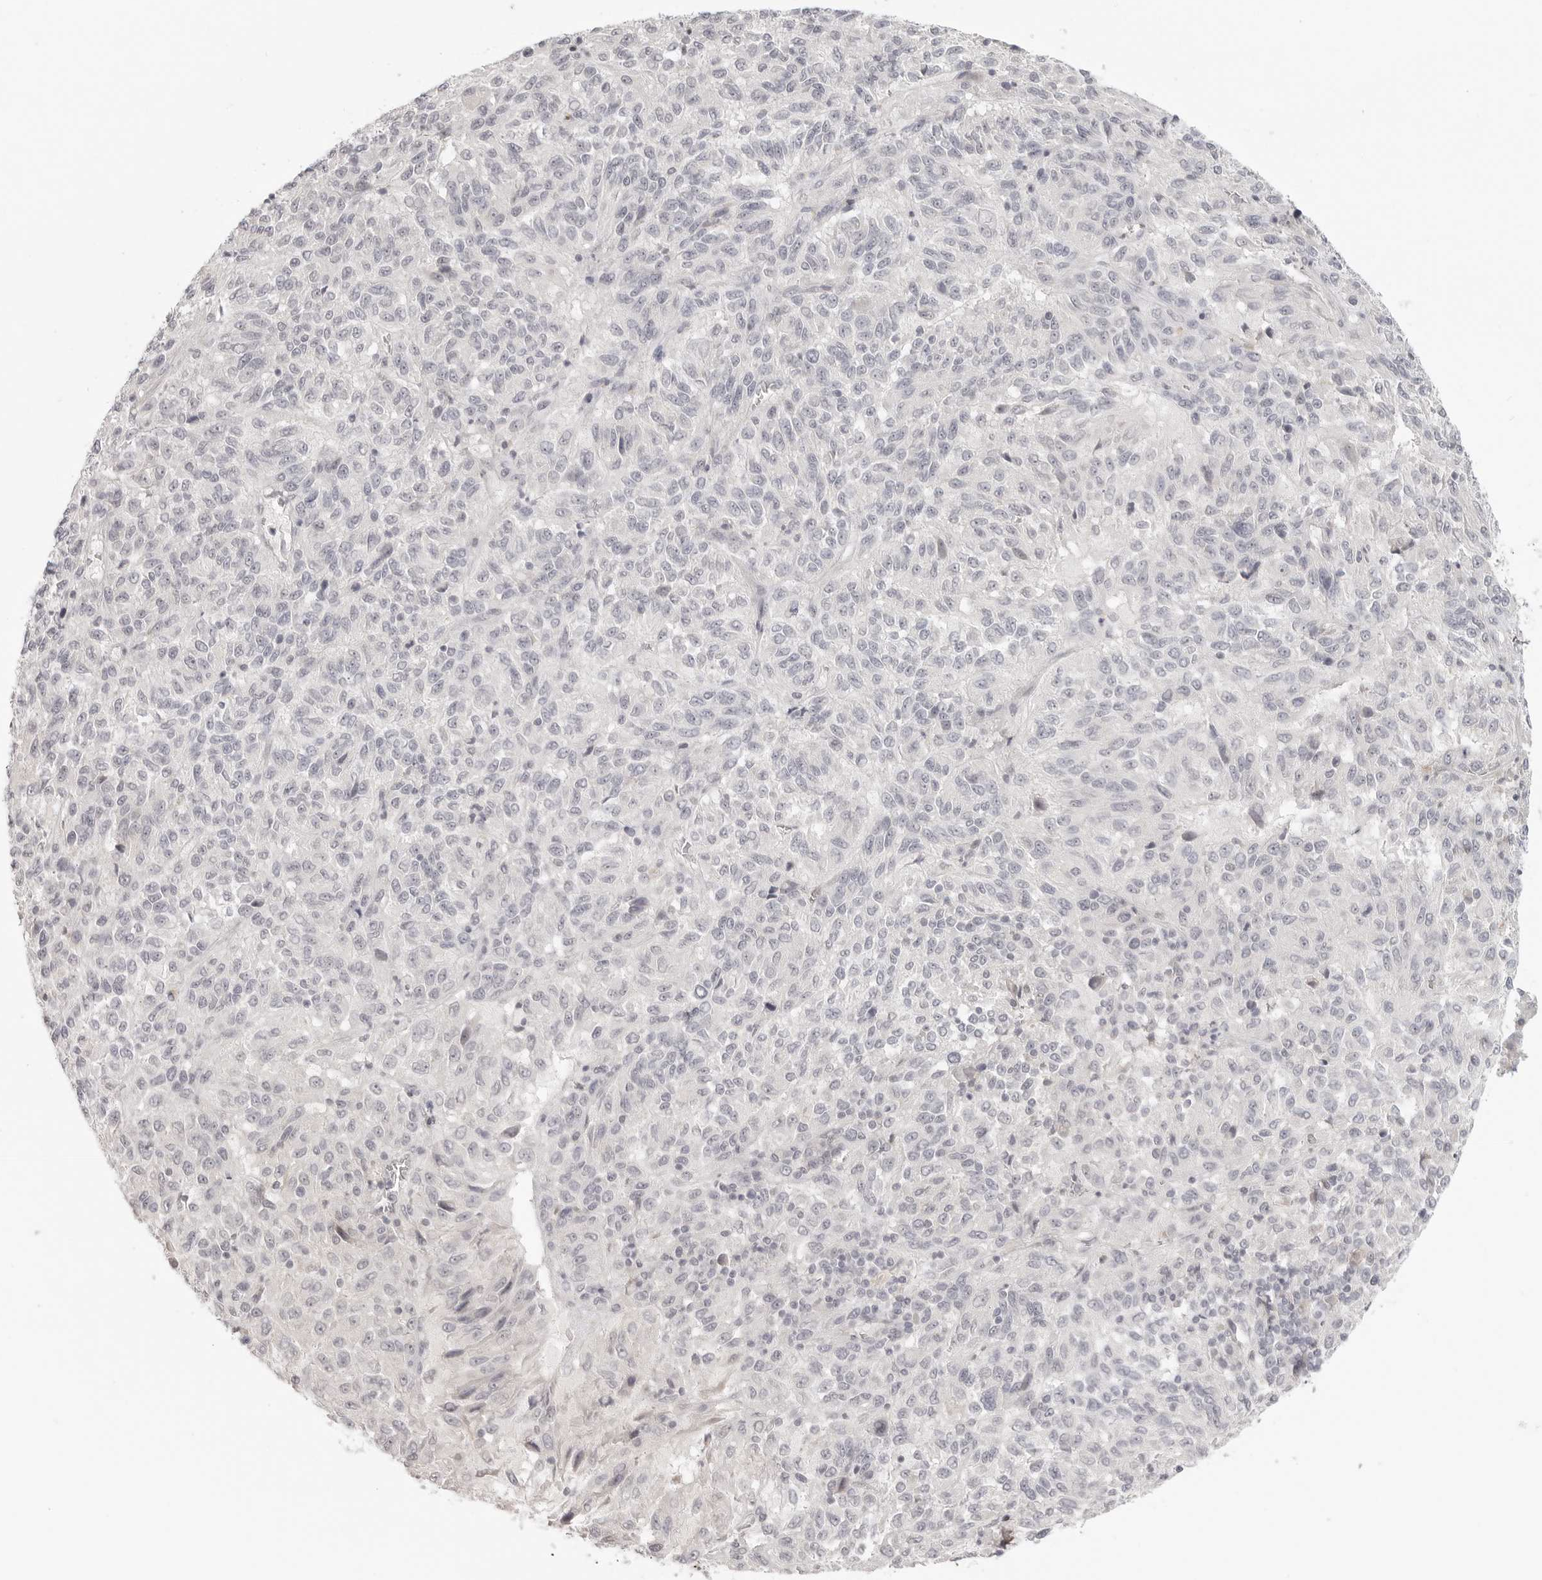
{"staining": {"intensity": "negative", "quantity": "none", "location": "none"}, "tissue": "melanoma", "cell_type": "Tumor cells", "image_type": "cancer", "snomed": [{"axis": "morphology", "description": "Malignant melanoma, Metastatic site"}, {"axis": "topography", "description": "Lung"}], "caption": "The immunohistochemistry (IHC) photomicrograph has no significant staining in tumor cells of malignant melanoma (metastatic site) tissue.", "gene": "KLK11", "patient": {"sex": "male", "age": 64}}